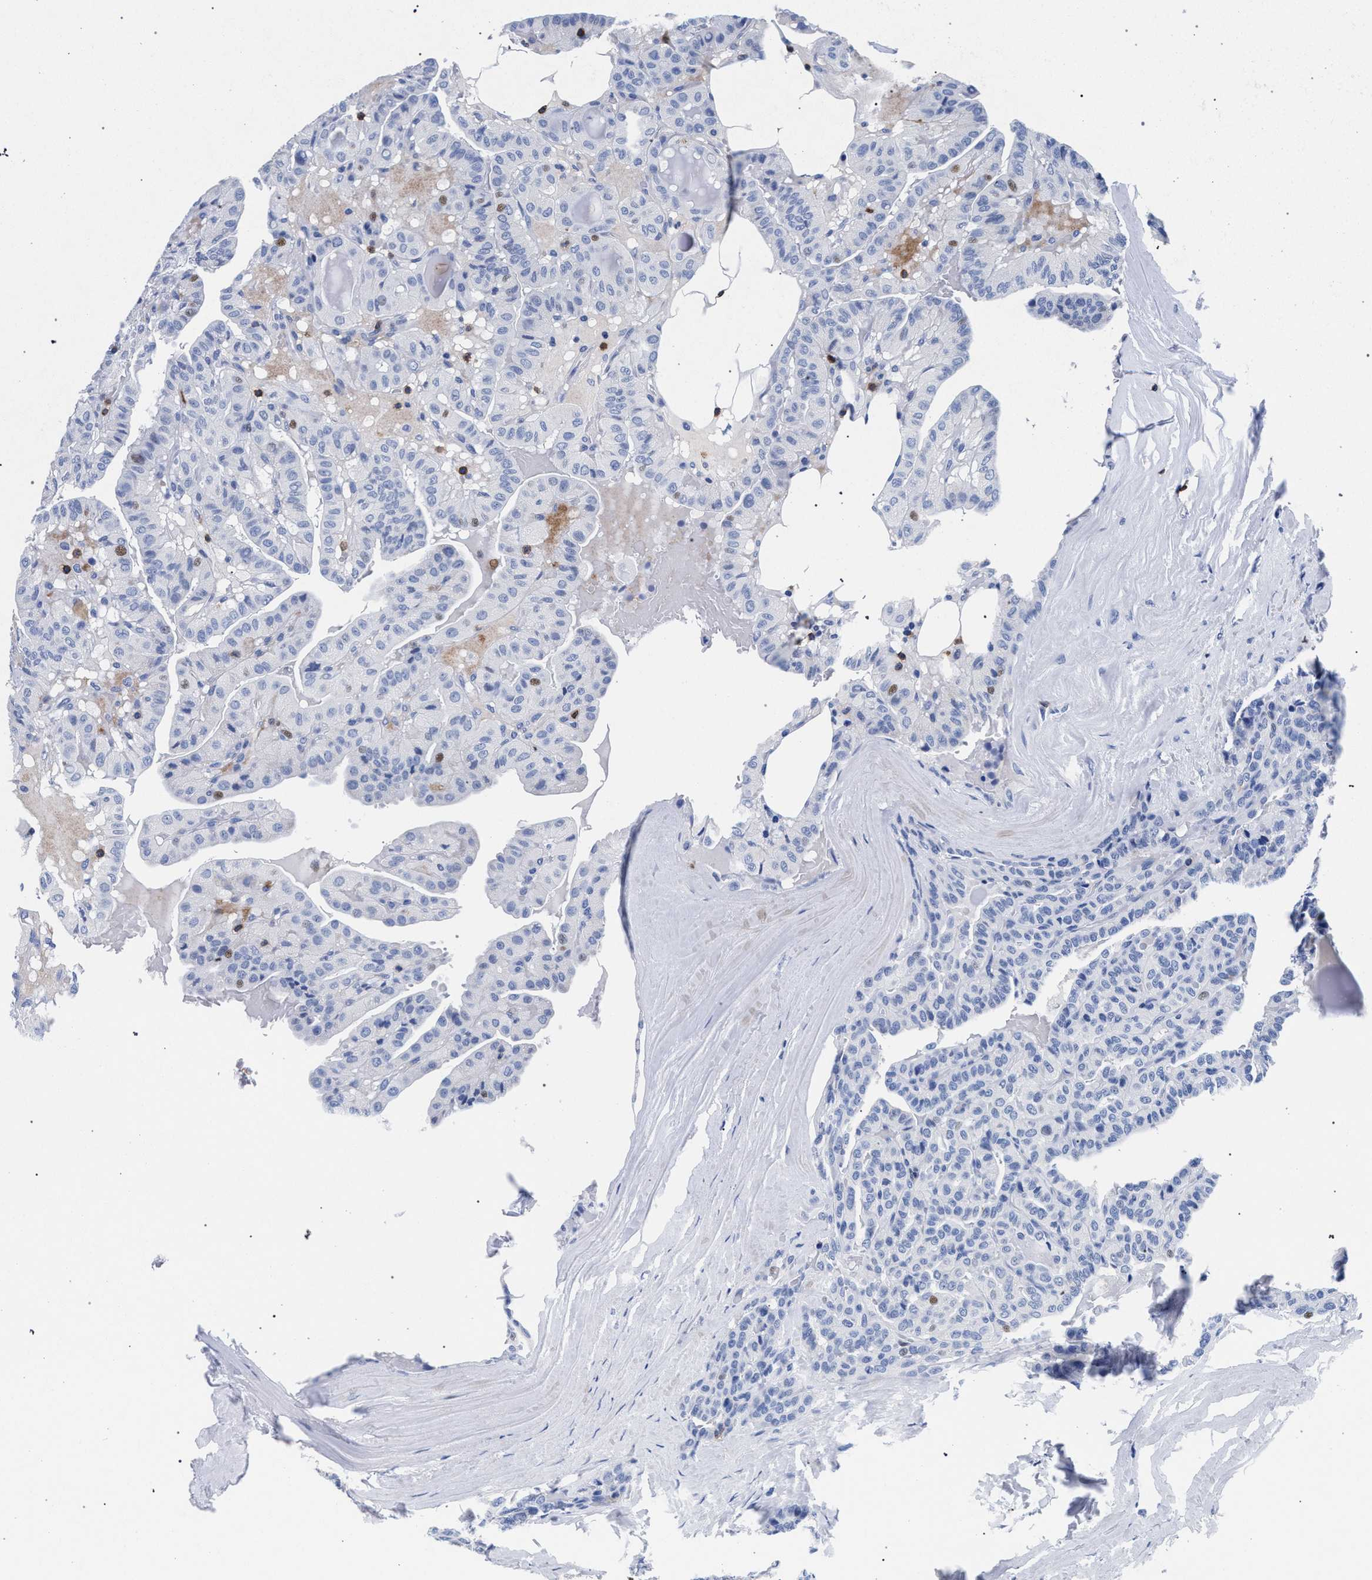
{"staining": {"intensity": "moderate", "quantity": "<25%", "location": "nuclear"}, "tissue": "thyroid cancer", "cell_type": "Tumor cells", "image_type": "cancer", "snomed": [{"axis": "morphology", "description": "Papillary adenocarcinoma, NOS"}, {"axis": "topography", "description": "Thyroid gland"}], "caption": "Protein staining reveals moderate nuclear expression in approximately <25% of tumor cells in thyroid cancer. (Brightfield microscopy of DAB IHC at high magnification).", "gene": "KLRK1", "patient": {"sex": "male", "age": 77}}